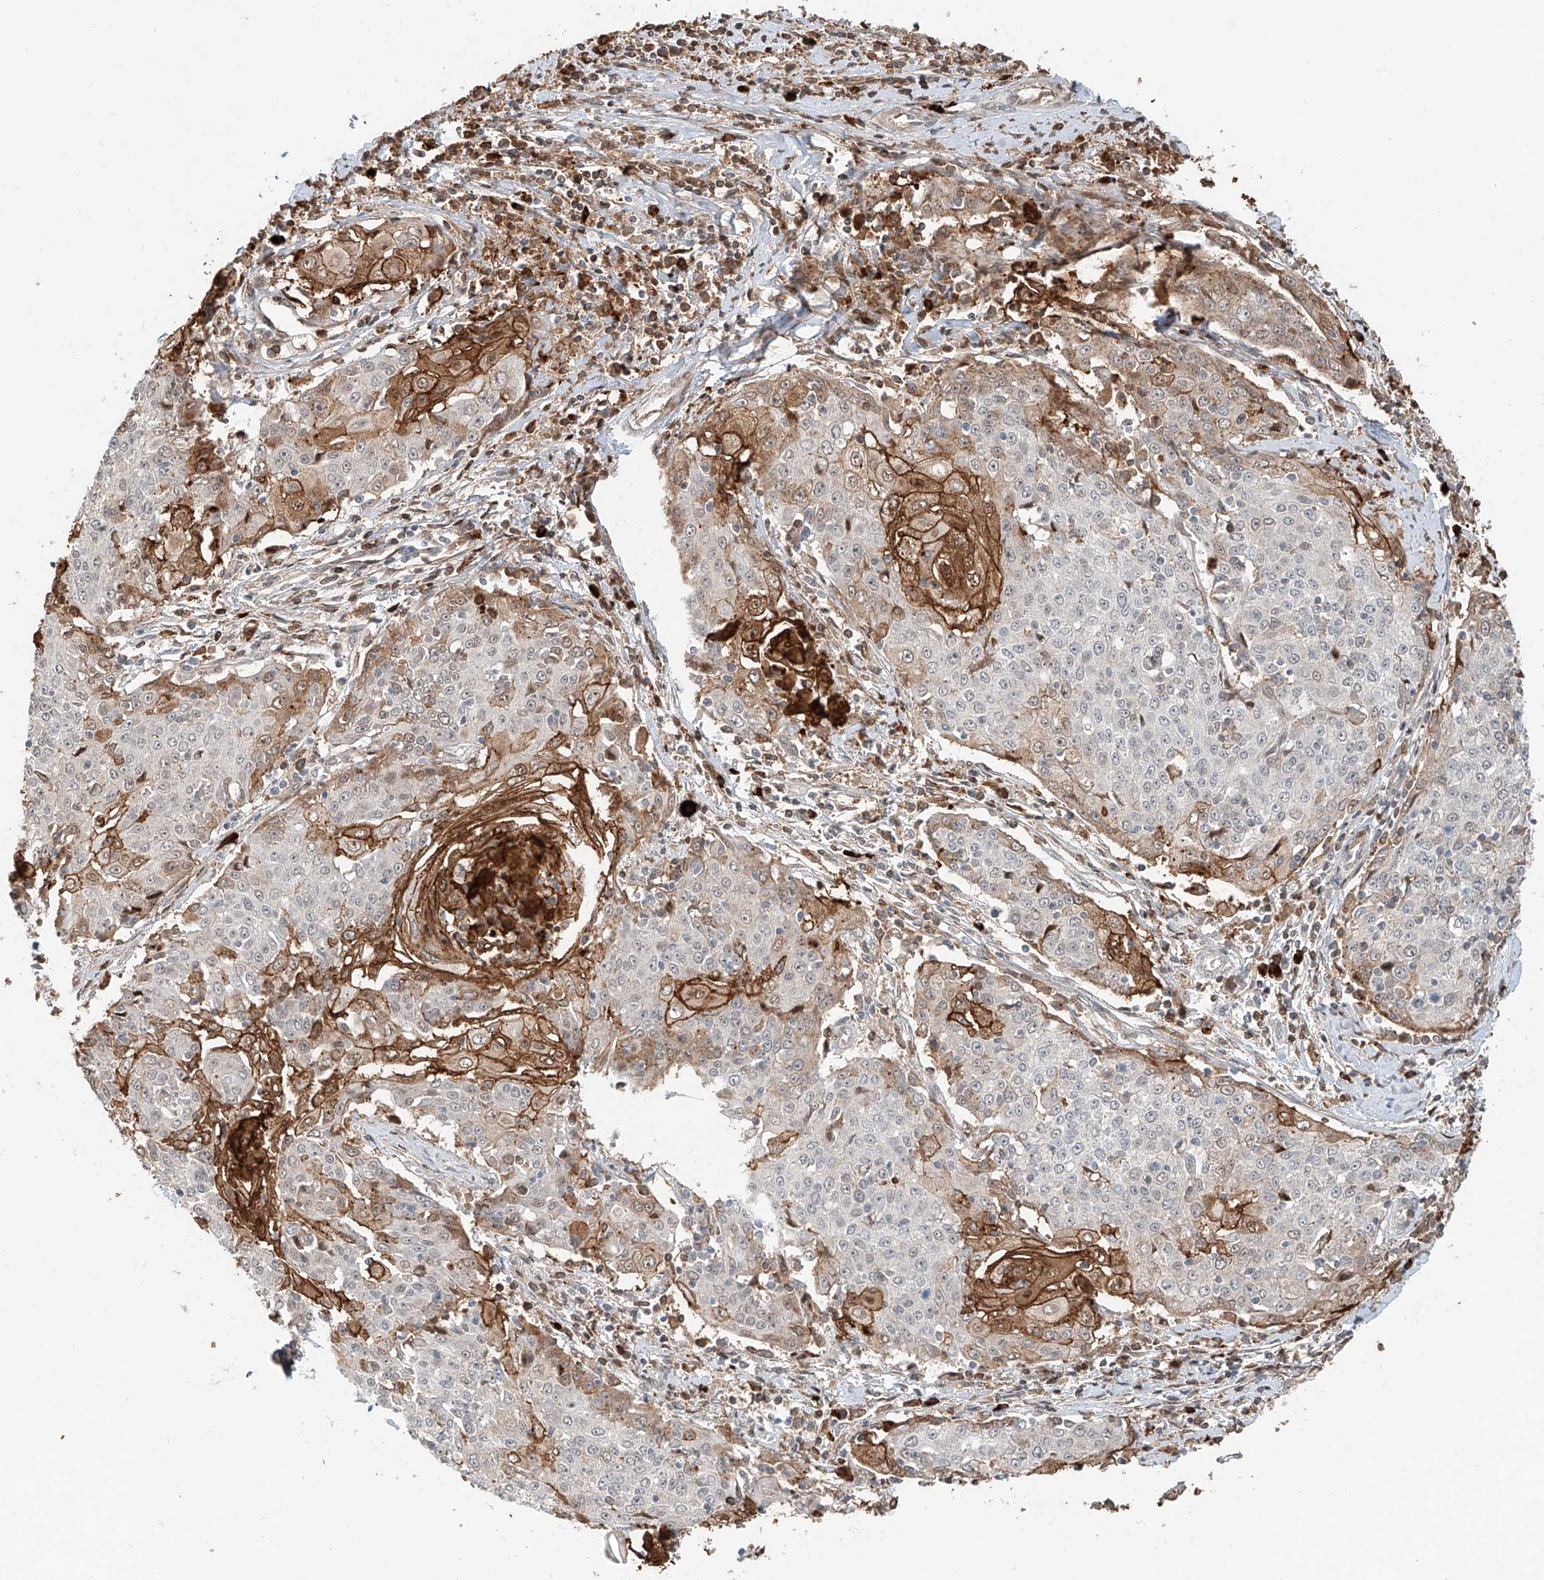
{"staining": {"intensity": "moderate", "quantity": "<25%", "location": "cytoplasmic/membranous"}, "tissue": "cervical cancer", "cell_type": "Tumor cells", "image_type": "cancer", "snomed": [{"axis": "morphology", "description": "Squamous cell carcinoma, NOS"}, {"axis": "topography", "description": "Cervix"}], "caption": "A brown stain shows moderate cytoplasmic/membranous positivity of a protein in human cervical cancer tumor cells.", "gene": "CEP162", "patient": {"sex": "female", "age": 48}}